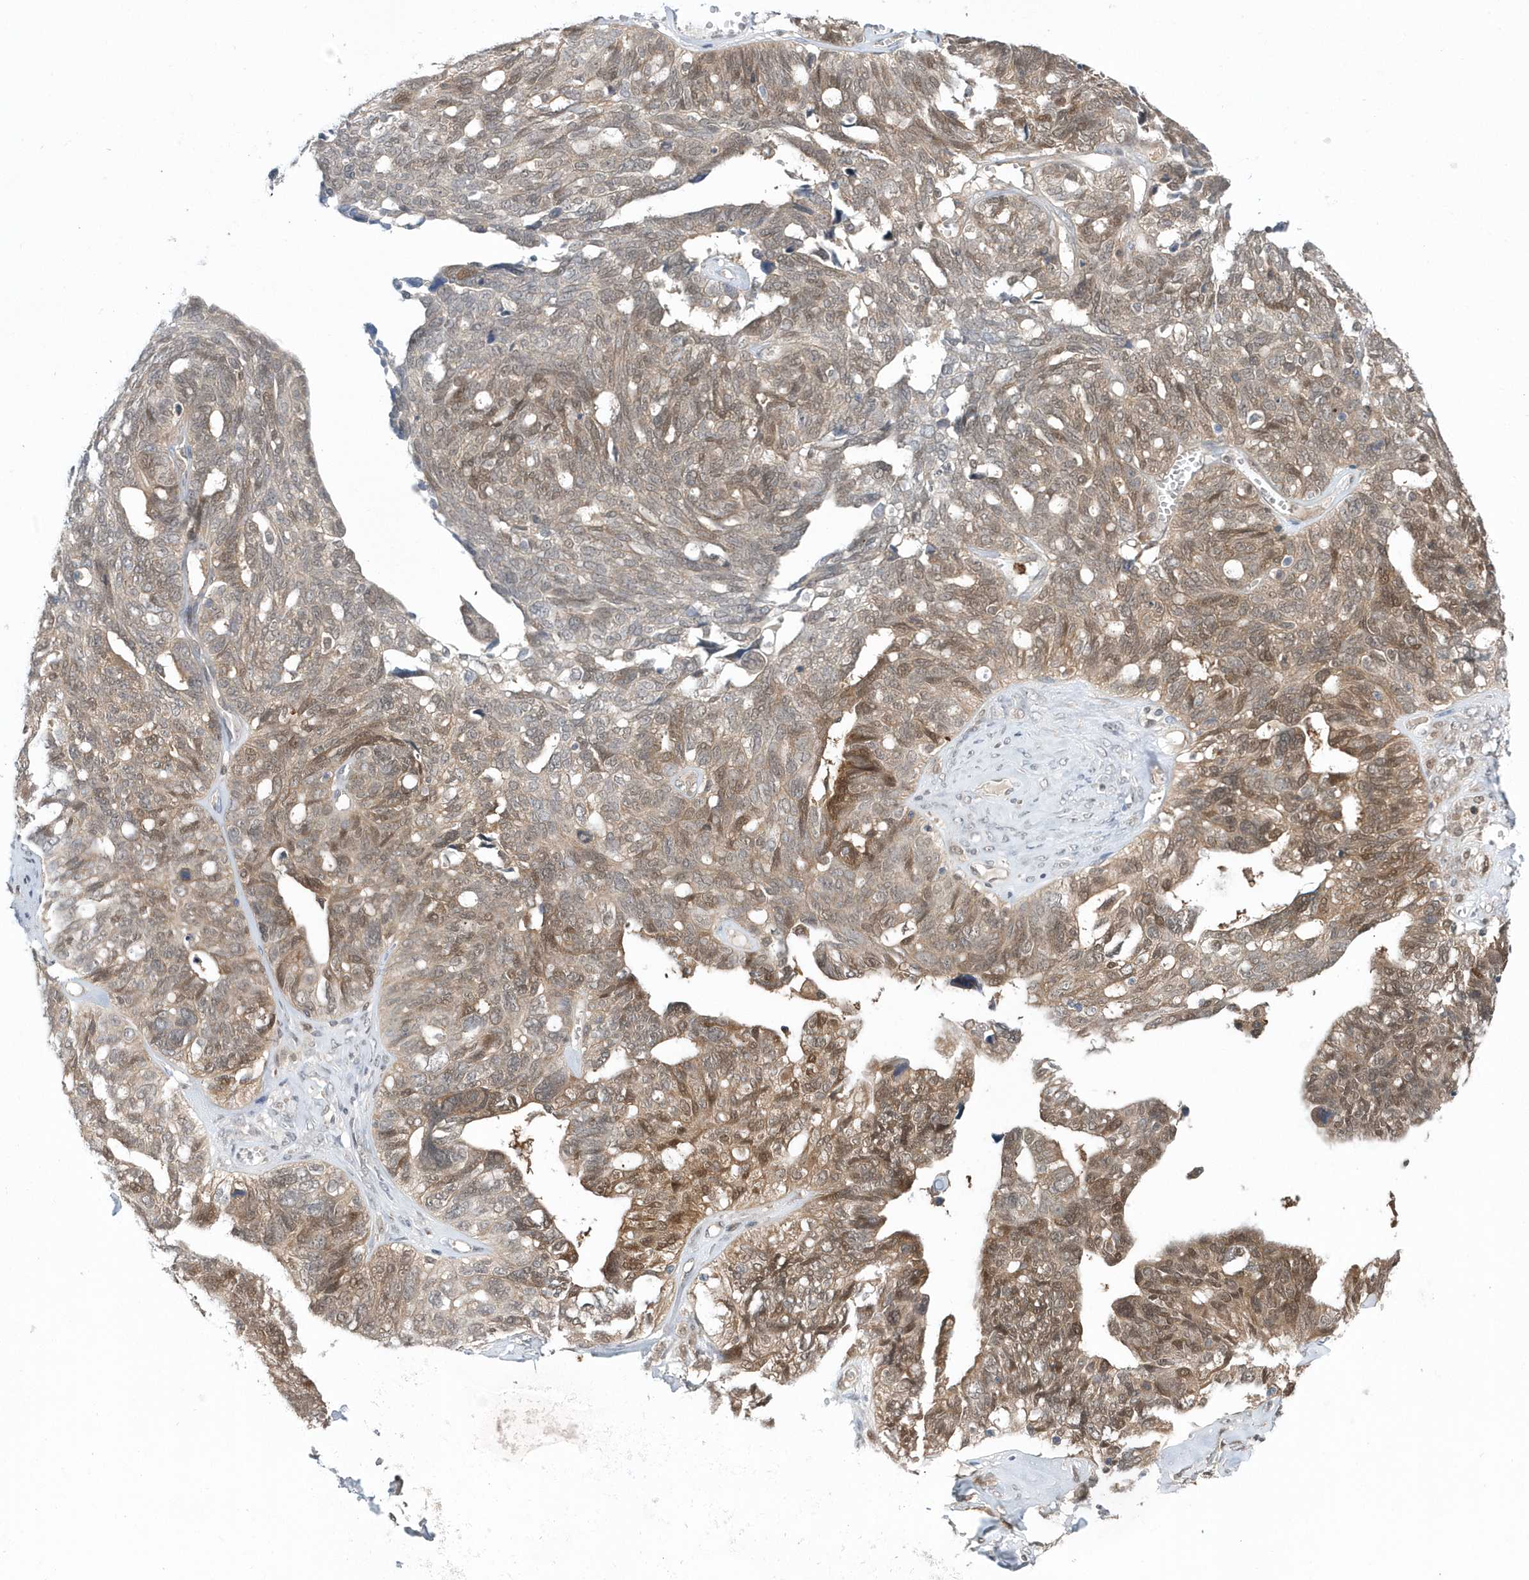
{"staining": {"intensity": "moderate", "quantity": "25%-75%", "location": "cytoplasmic/membranous,nuclear"}, "tissue": "ovarian cancer", "cell_type": "Tumor cells", "image_type": "cancer", "snomed": [{"axis": "morphology", "description": "Cystadenocarcinoma, serous, NOS"}, {"axis": "topography", "description": "Ovary"}], "caption": "Ovarian serous cystadenocarcinoma stained with immunohistochemistry (IHC) exhibits moderate cytoplasmic/membranous and nuclear positivity in about 25%-75% of tumor cells. The staining was performed using DAB, with brown indicating positive protein expression. Nuclei are stained blue with hematoxylin.", "gene": "RNF7", "patient": {"sex": "female", "age": 79}}